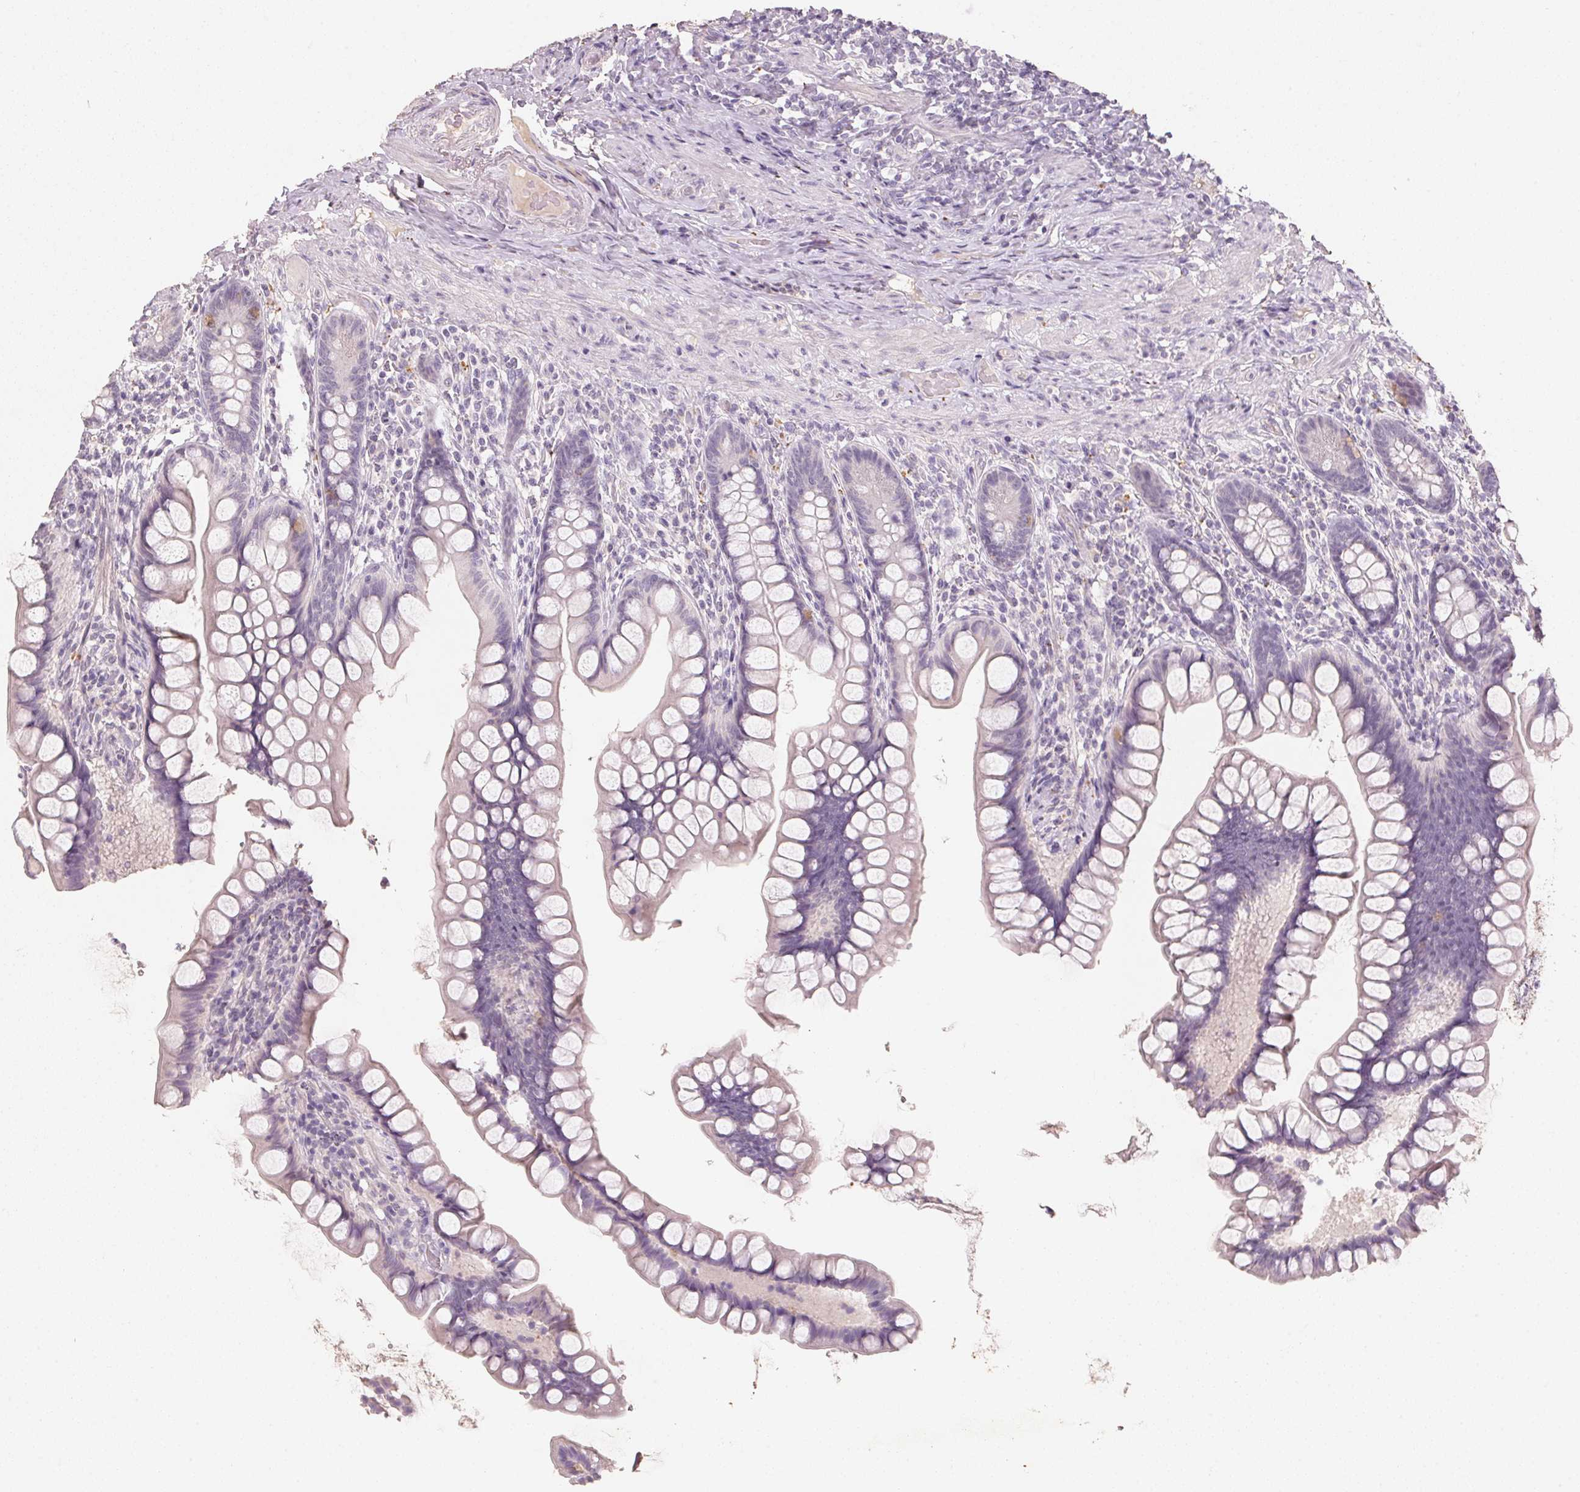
{"staining": {"intensity": "negative", "quantity": "none", "location": "none"}, "tissue": "small intestine", "cell_type": "Glandular cells", "image_type": "normal", "snomed": [{"axis": "morphology", "description": "Normal tissue, NOS"}, {"axis": "topography", "description": "Small intestine"}], "caption": "Human small intestine stained for a protein using immunohistochemistry (IHC) reveals no expression in glandular cells.", "gene": "CXCL5", "patient": {"sex": "male", "age": 70}}